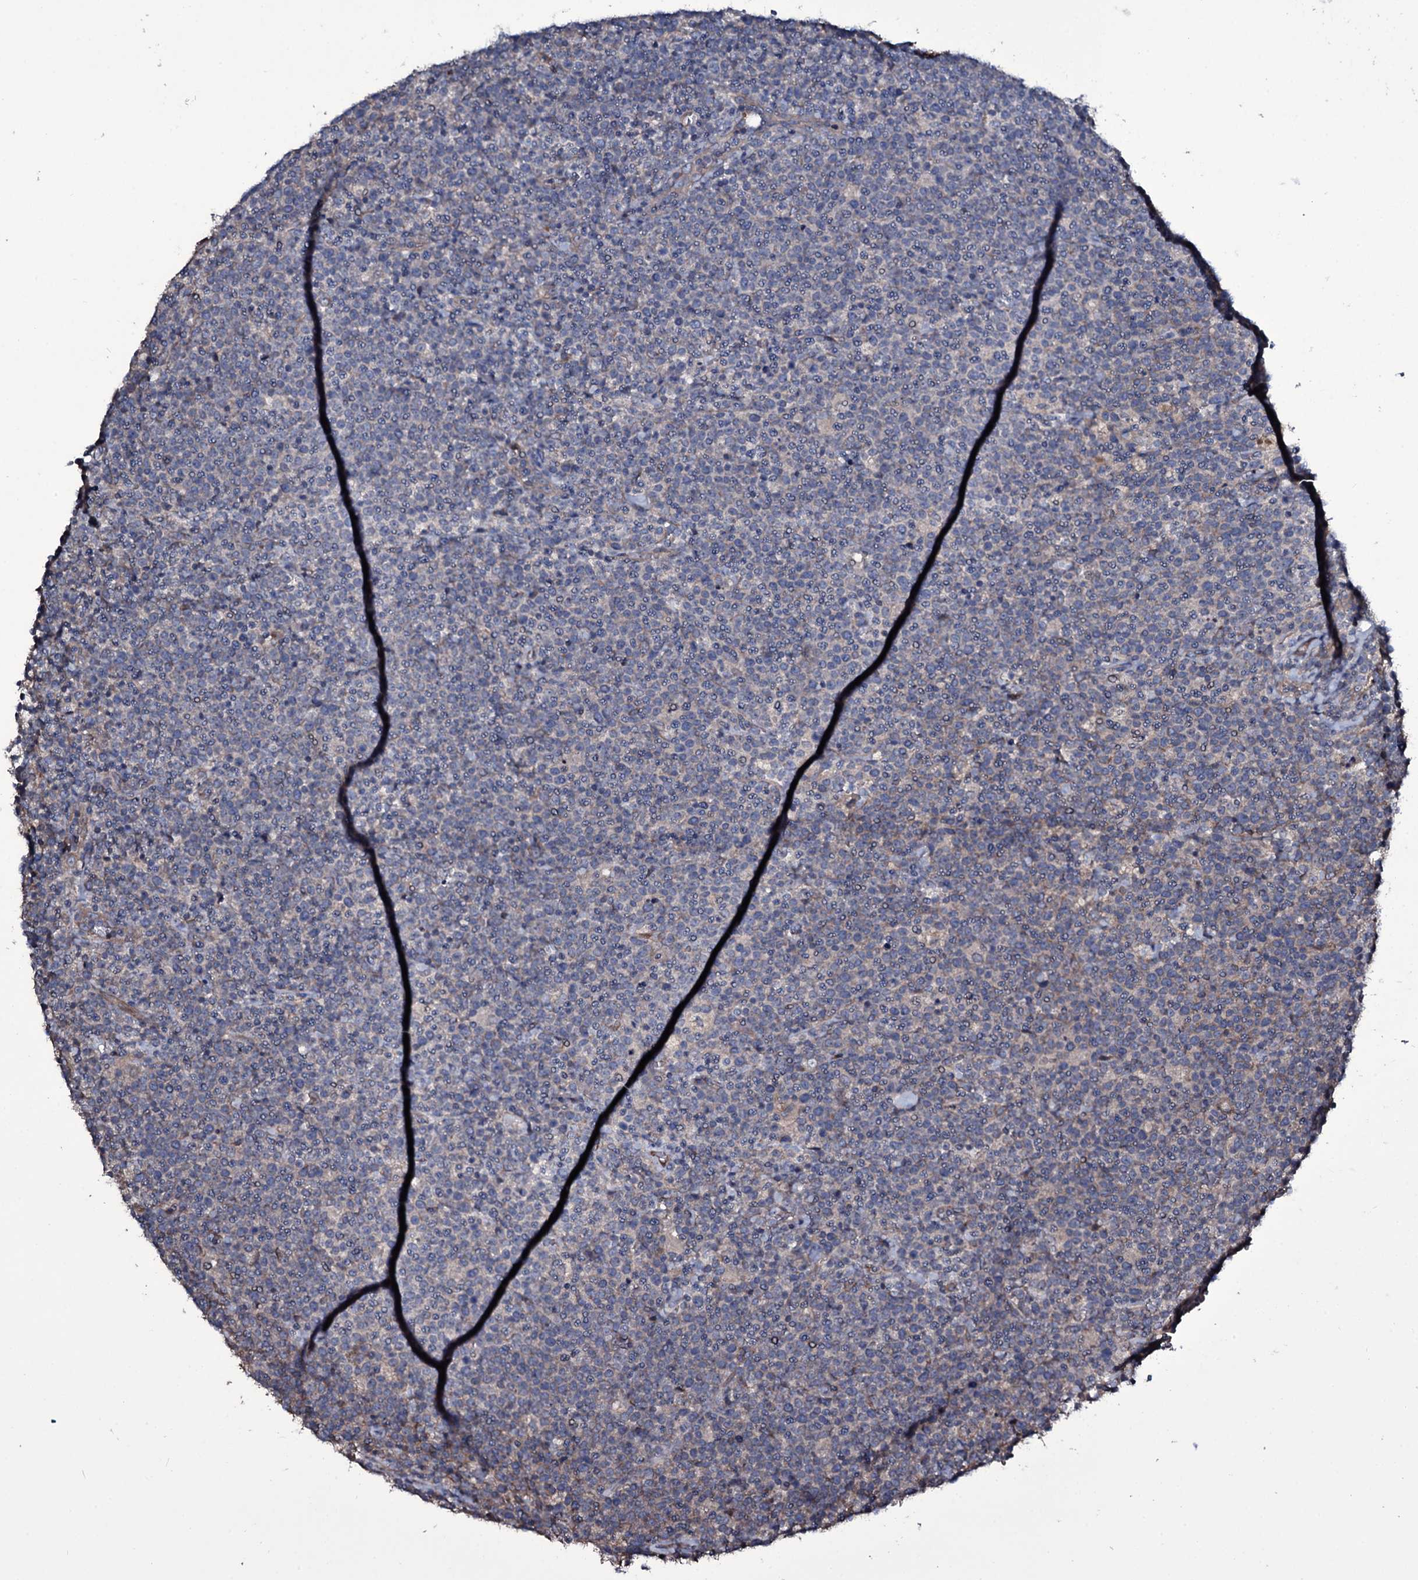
{"staining": {"intensity": "negative", "quantity": "none", "location": "none"}, "tissue": "lymphoma", "cell_type": "Tumor cells", "image_type": "cancer", "snomed": [{"axis": "morphology", "description": "Malignant lymphoma, non-Hodgkin's type, High grade"}, {"axis": "topography", "description": "Lymph node"}], "caption": "There is no significant expression in tumor cells of high-grade malignant lymphoma, non-Hodgkin's type.", "gene": "WIPF3", "patient": {"sex": "male", "age": 61}}